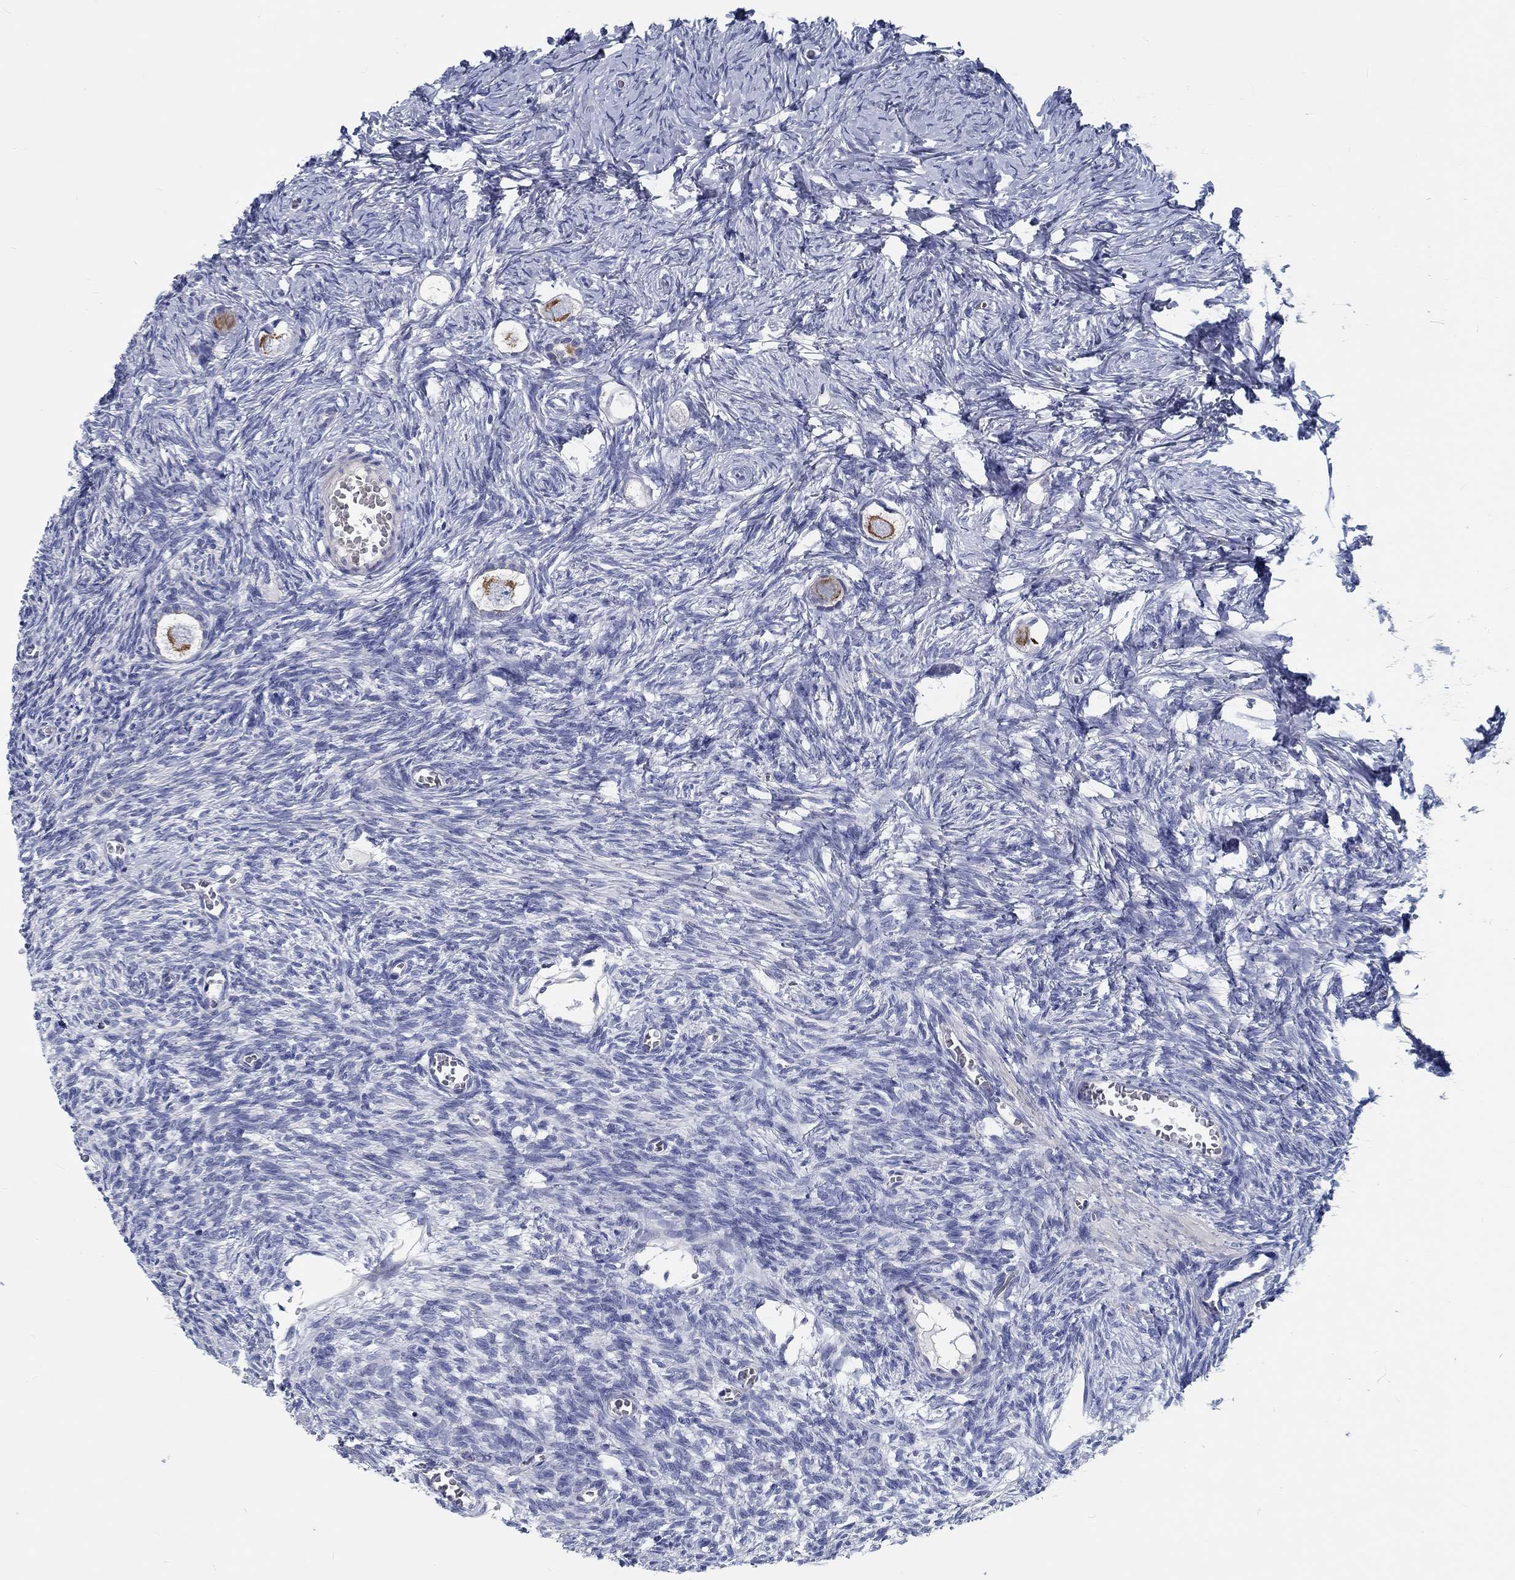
{"staining": {"intensity": "strong", "quantity": "25%-75%", "location": "cytoplasmic/membranous"}, "tissue": "ovary", "cell_type": "Follicle cells", "image_type": "normal", "snomed": [{"axis": "morphology", "description": "Normal tissue, NOS"}, {"axis": "topography", "description": "Ovary"}], "caption": "This is a histology image of immunohistochemistry staining of benign ovary, which shows strong expression in the cytoplasmic/membranous of follicle cells.", "gene": "MYBPC1", "patient": {"sex": "female", "age": 27}}